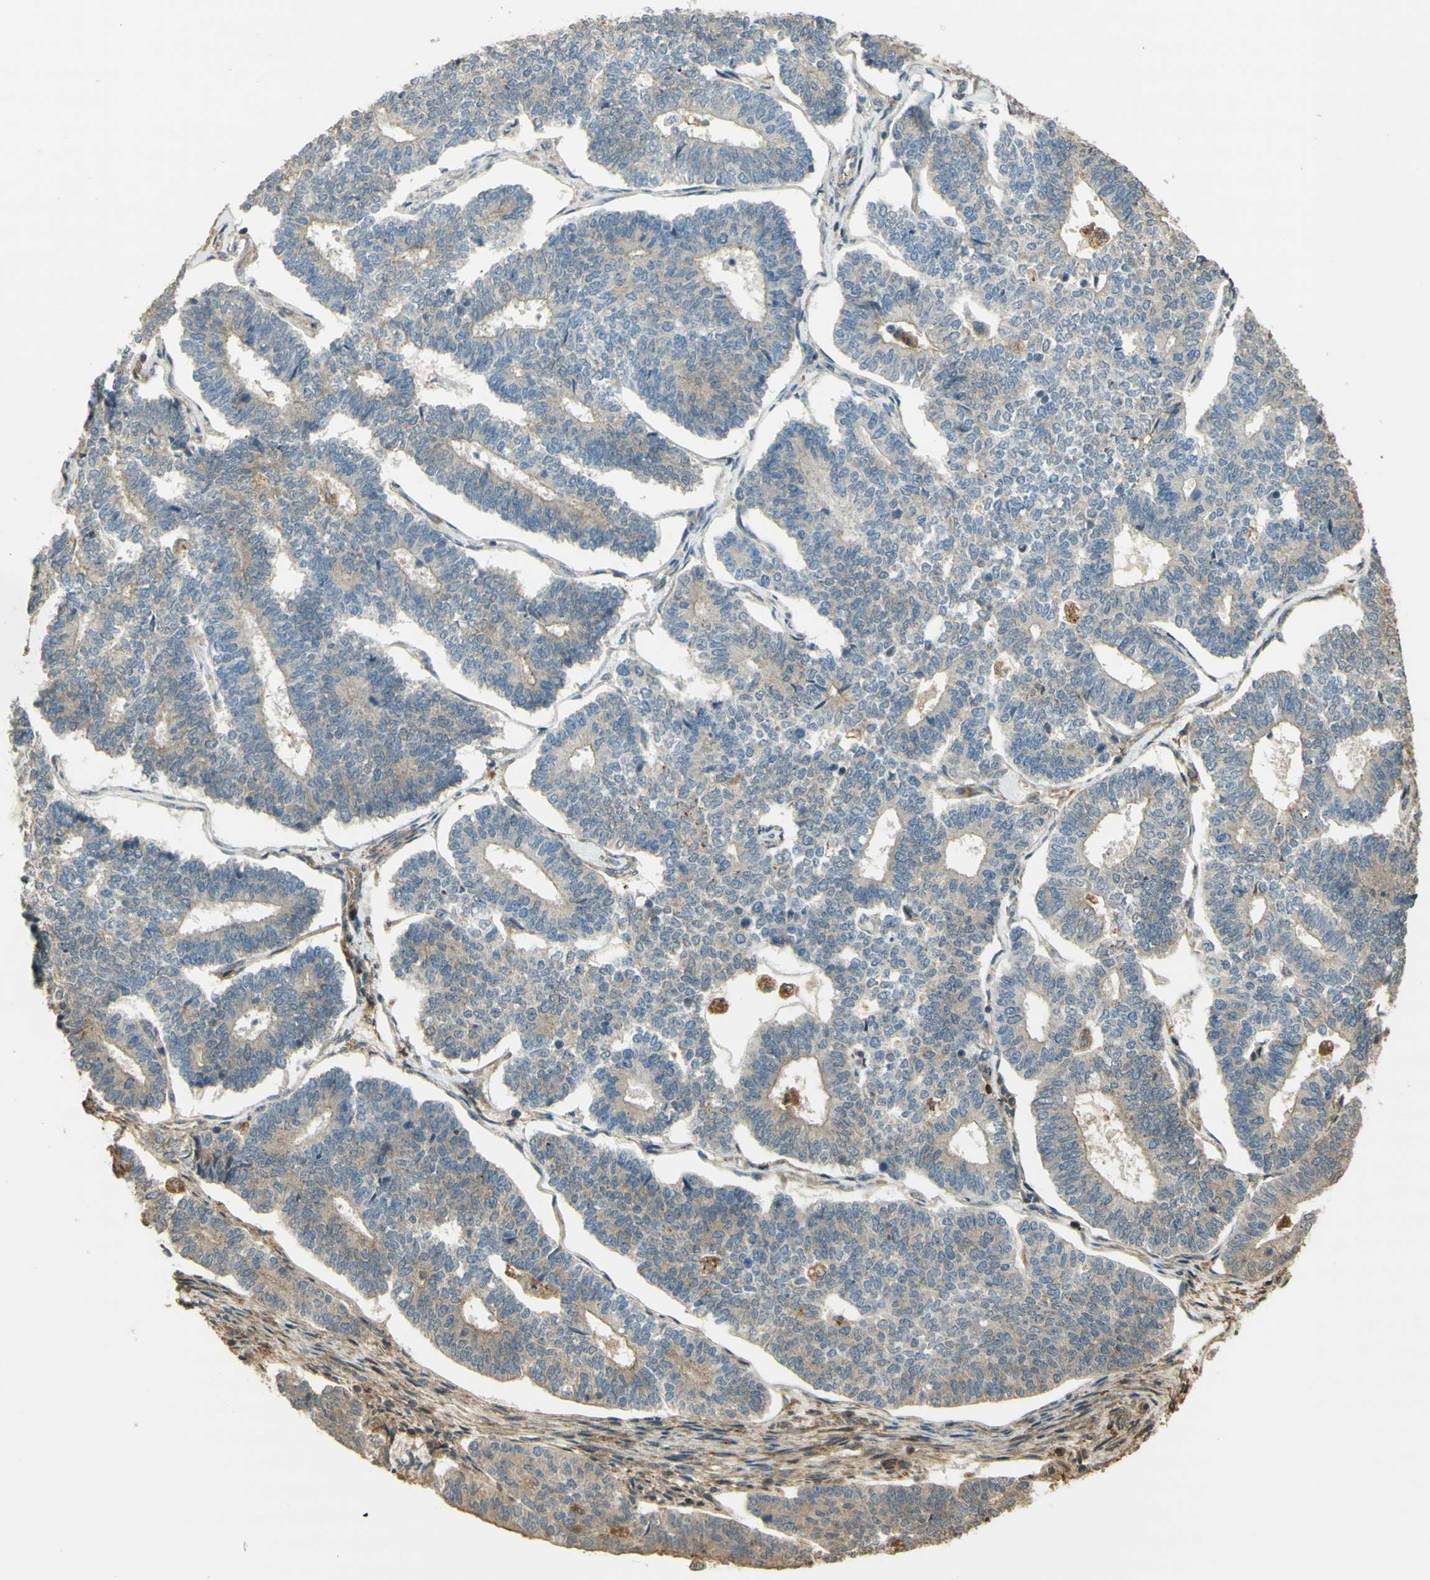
{"staining": {"intensity": "weak", "quantity": "25%-75%", "location": "cytoplasmic/membranous"}, "tissue": "endometrial cancer", "cell_type": "Tumor cells", "image_type": "cancer", "snomed": [{"axis": "morphology", "description": "Adenocarcinoma, NOS"}, {"axis": "topography", "description": "Endometrium"}], "caption": "This histopathology image displays immunohistochemistry staining of human endometrial cancer (adenocarcinoma), with low weak cytoplasmic/membranous positivity in approximately 25%-75% of tumor cells.", "gene": "AGER", "patient": {"sex": "female", "age": 70}}